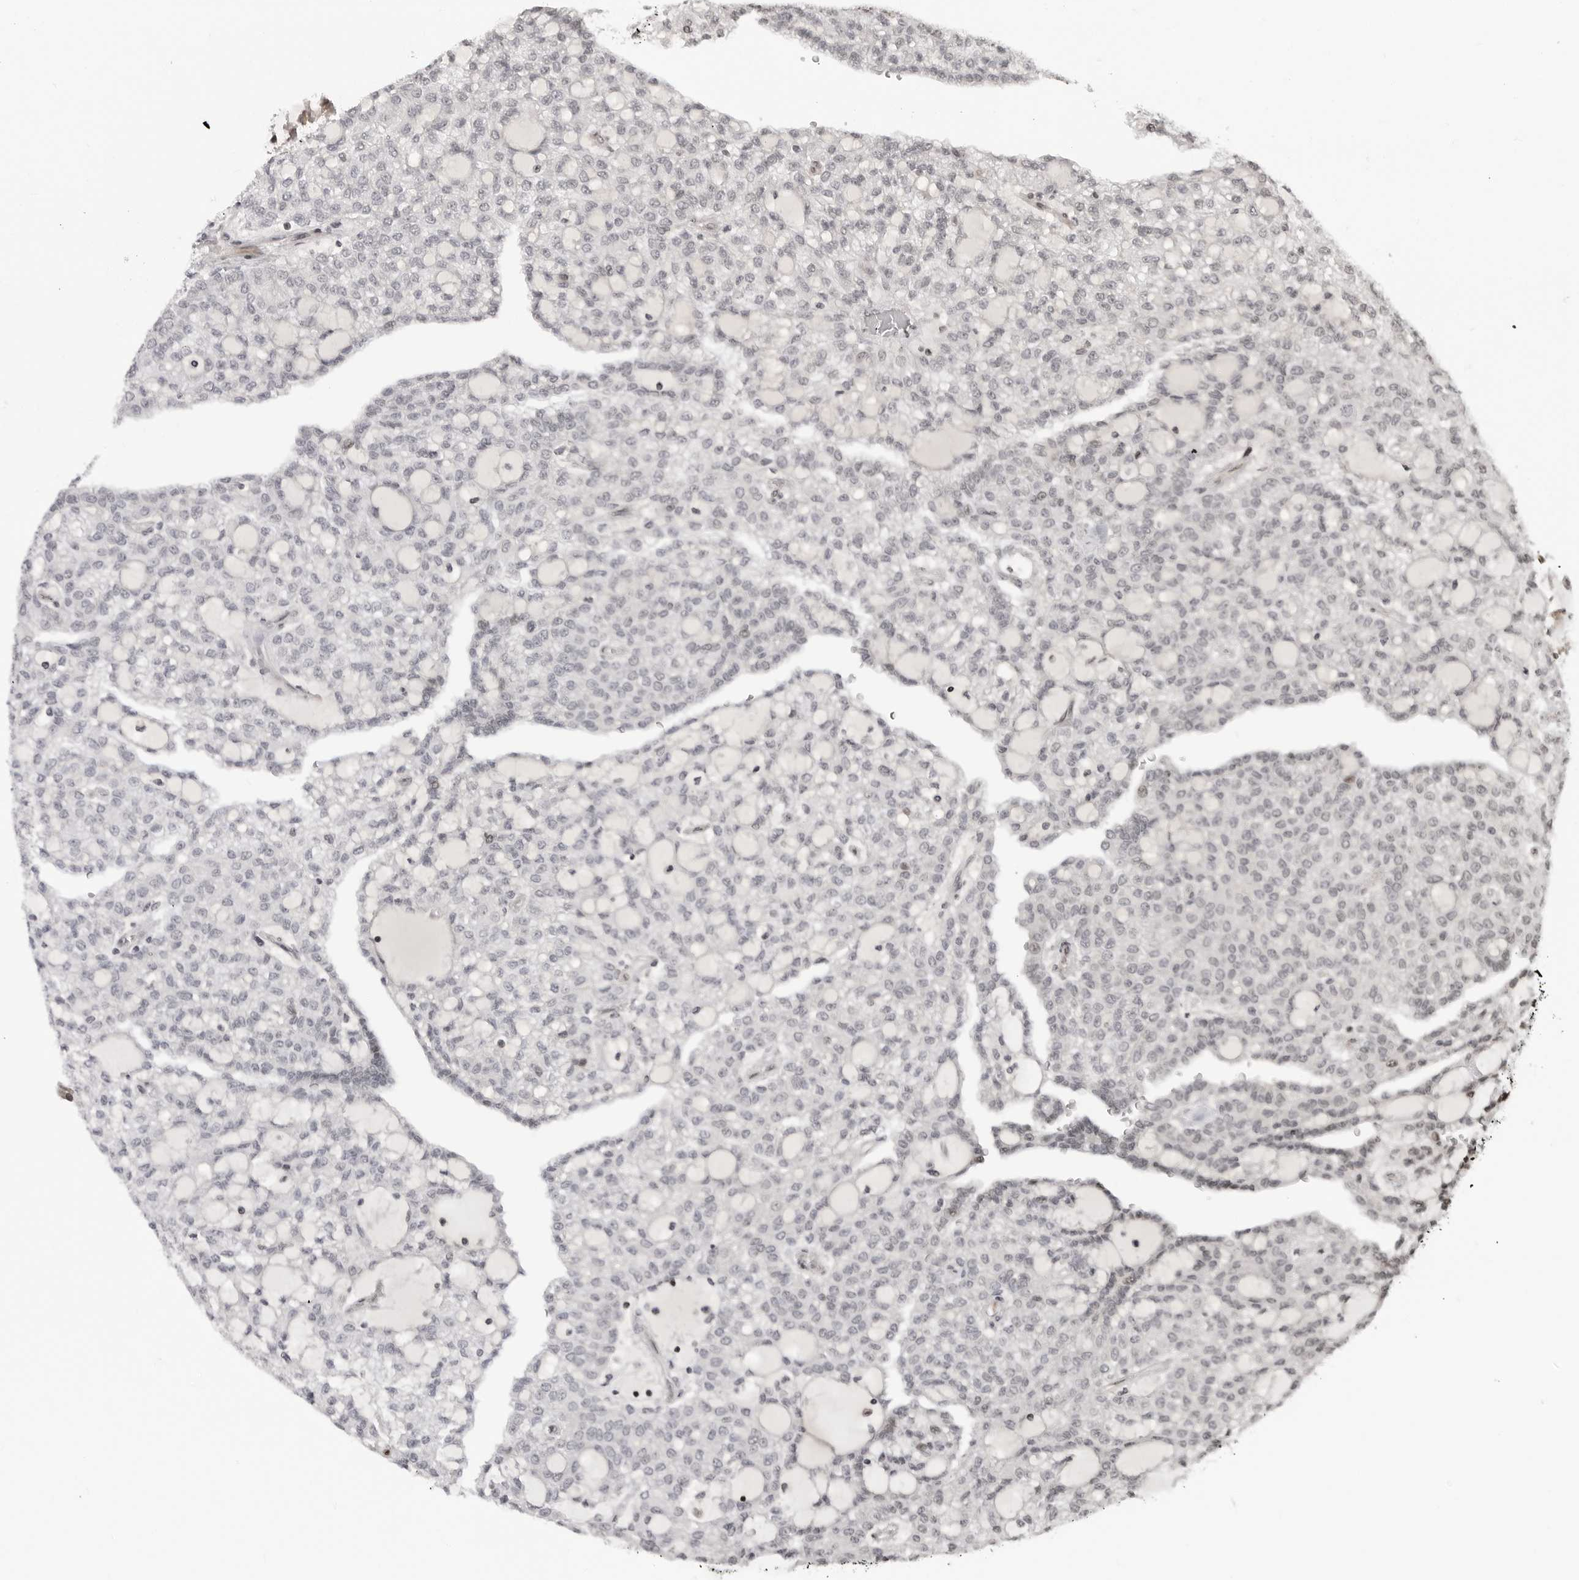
{"staining": {"intensity": "negative", "quantity": "none", "location": "none"}, "tissue": "renal cancer", "cell_type": "Tumor cells", "image_type": "cancer", "snomed": [{"axis": "morphology", "description": "Adenocarcinoma, NOS"}, {"axis": "topography", "description": "Kidney"}], "caption": "The immunohistochemistry (IHC) histopathology image has no significant staining in tumor cells of renal cancer tissue. The staining is performed using DAB (3,3'-diaminobenzidine) brown chromogen with nuclei counter-stained in using hematoxylin.", "gene": "C8orf33", "patient": {"sex": "male", "age": 63}}